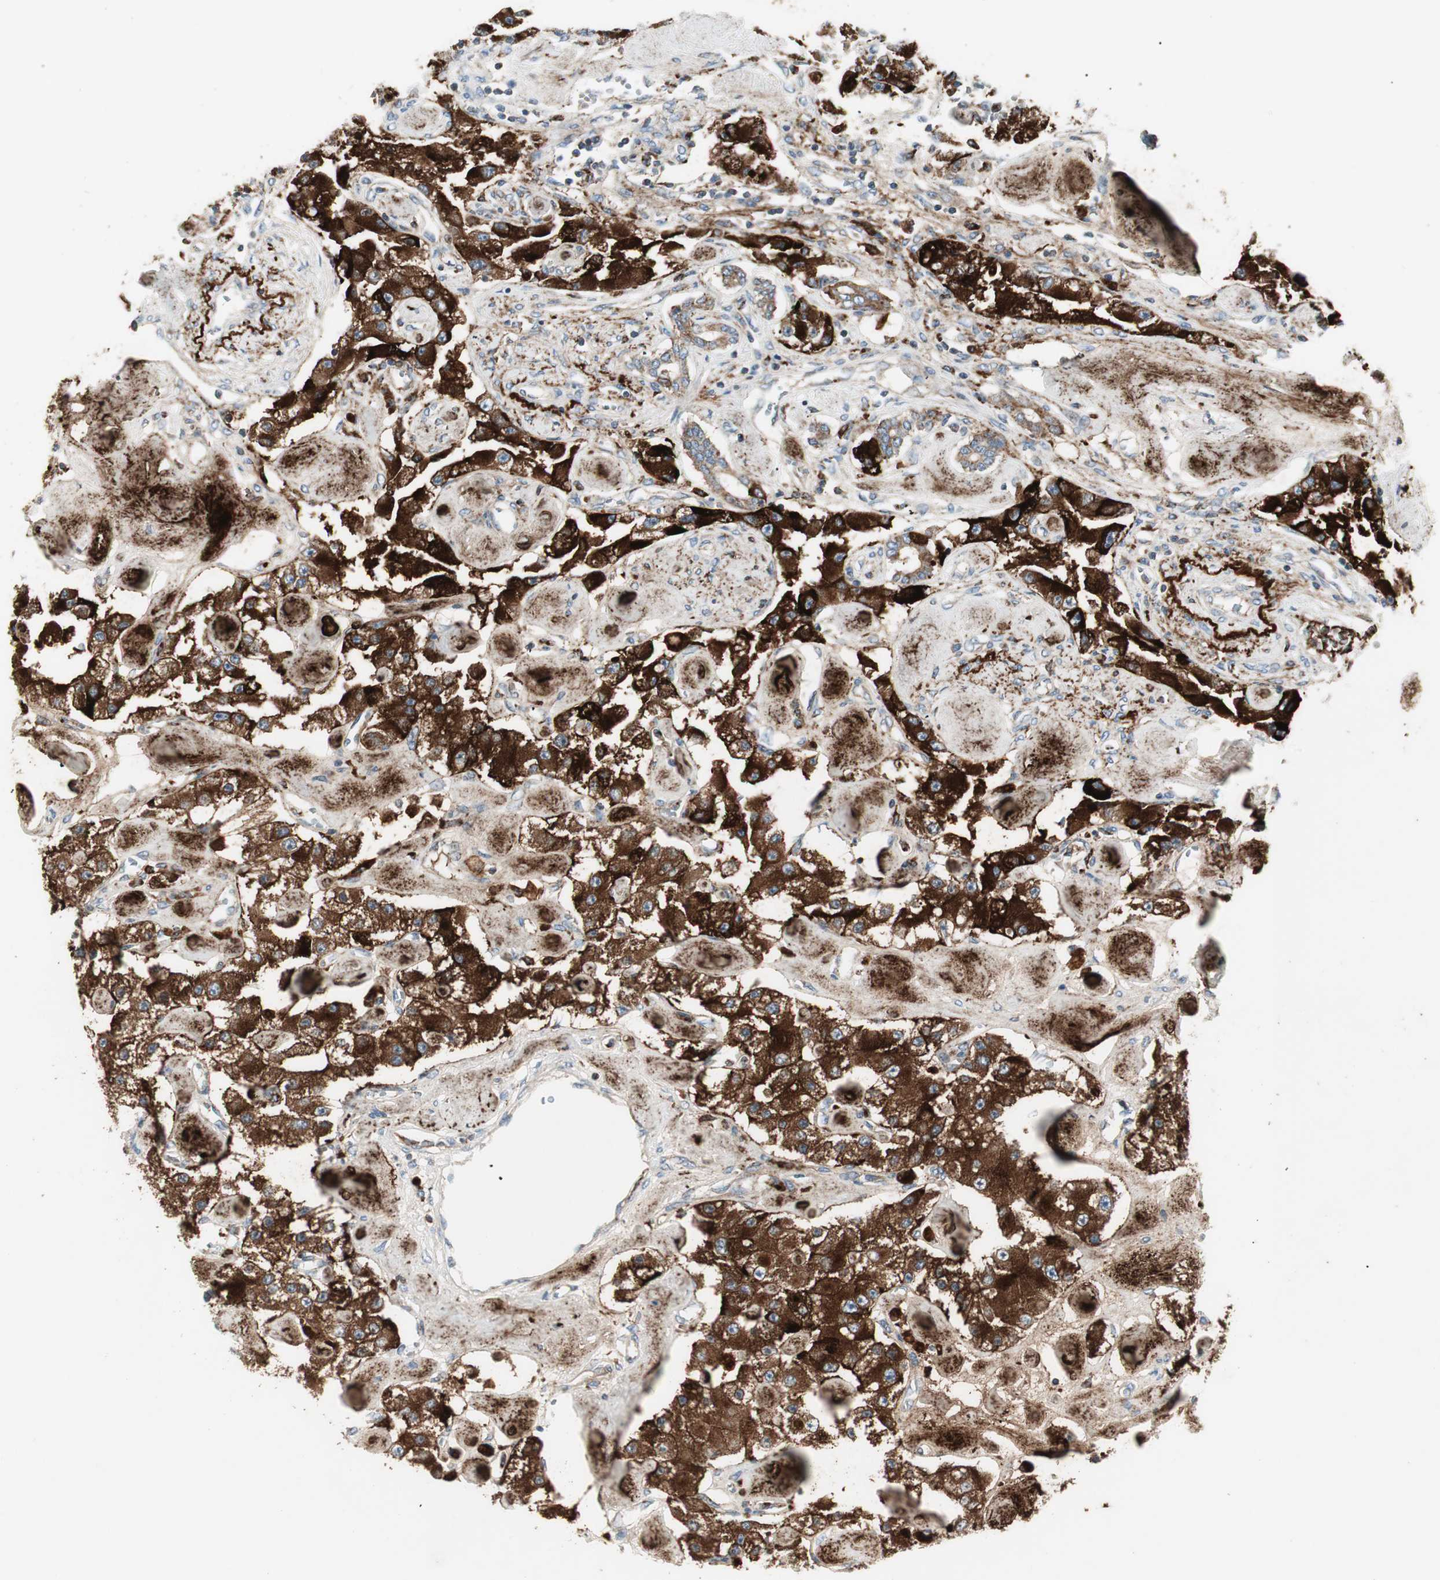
{"staining": {"intensity": "strong", "quantity": "<25%", "location": "cytoplasmic/membranous"}, "tissue": "carcinoid", "cell_type": "Tumor cells", "image_type": "cancer", "snomed": [{"axis": "morphology", "description": "Carcinoid, malignant, NOS"}, {"axis": "topography", "description": "Pancreas"}], "caption": "This is an image of immunohistochemistry staining of carcinoid, which shows strong staining in the cytoplasmic/membranous of tumor cells.", "gene": "ATP6V1G1", "patient": {"sex": "male", "age": 41}}